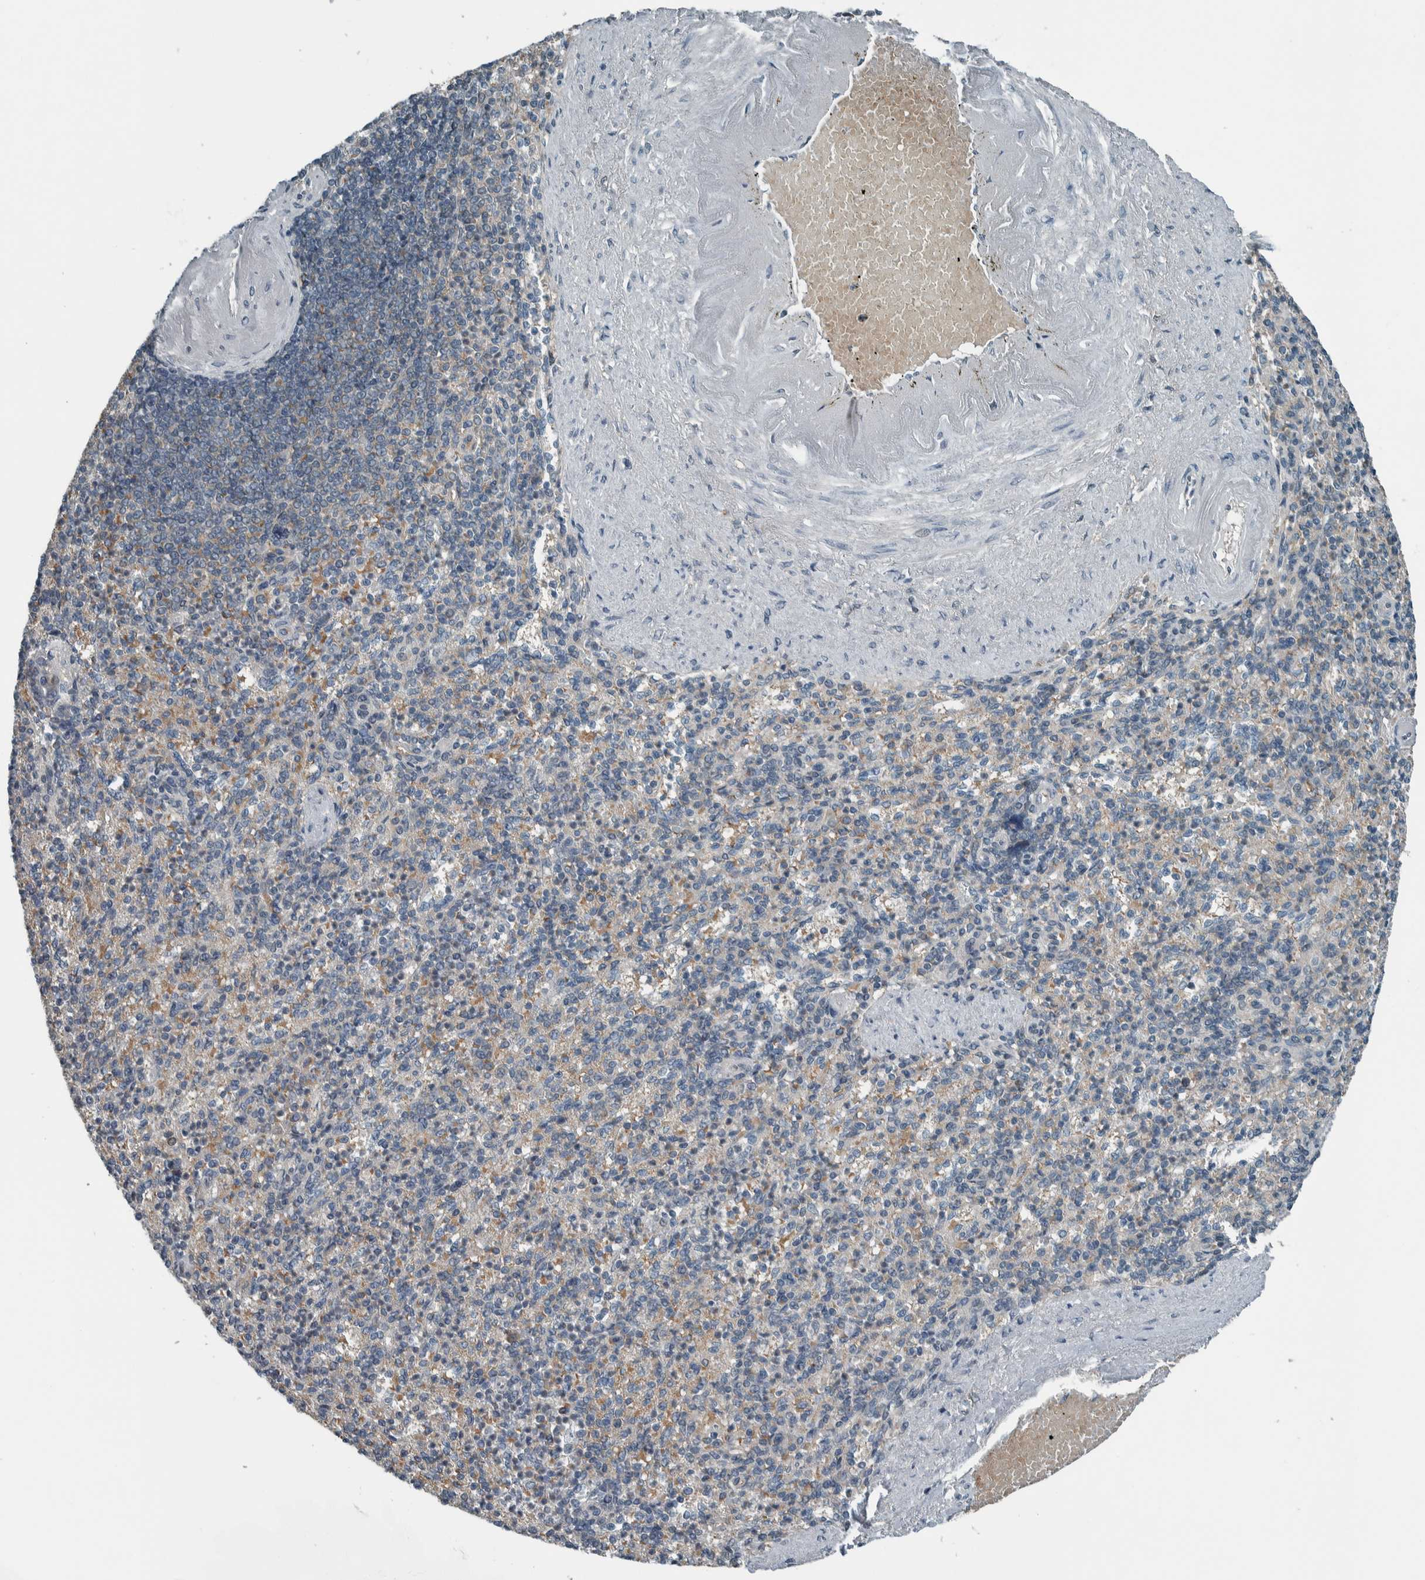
{"staining": {"intensity": "negative", "quantity": "none", "location": "none"}, "tissue": "spleen", "cell_type": "Cells in red pulp", "image_type": "normal", "snomed": [{"axis": "morphology", "description": "Normal tissue, NOS"}, {"axis": "topography", "description": "Spleen"}], "caption": "Immunohistochemistry image of normal spleen: human spleen stained with DAB (3,3'-diaminobenzidine) shows no significant protein staining in cells in red pulp. (DAB IHC visualized using brightfield microscopy, high magnification).", "gene": "ALAD", "patient": {"sex": "female", "age": 74}}